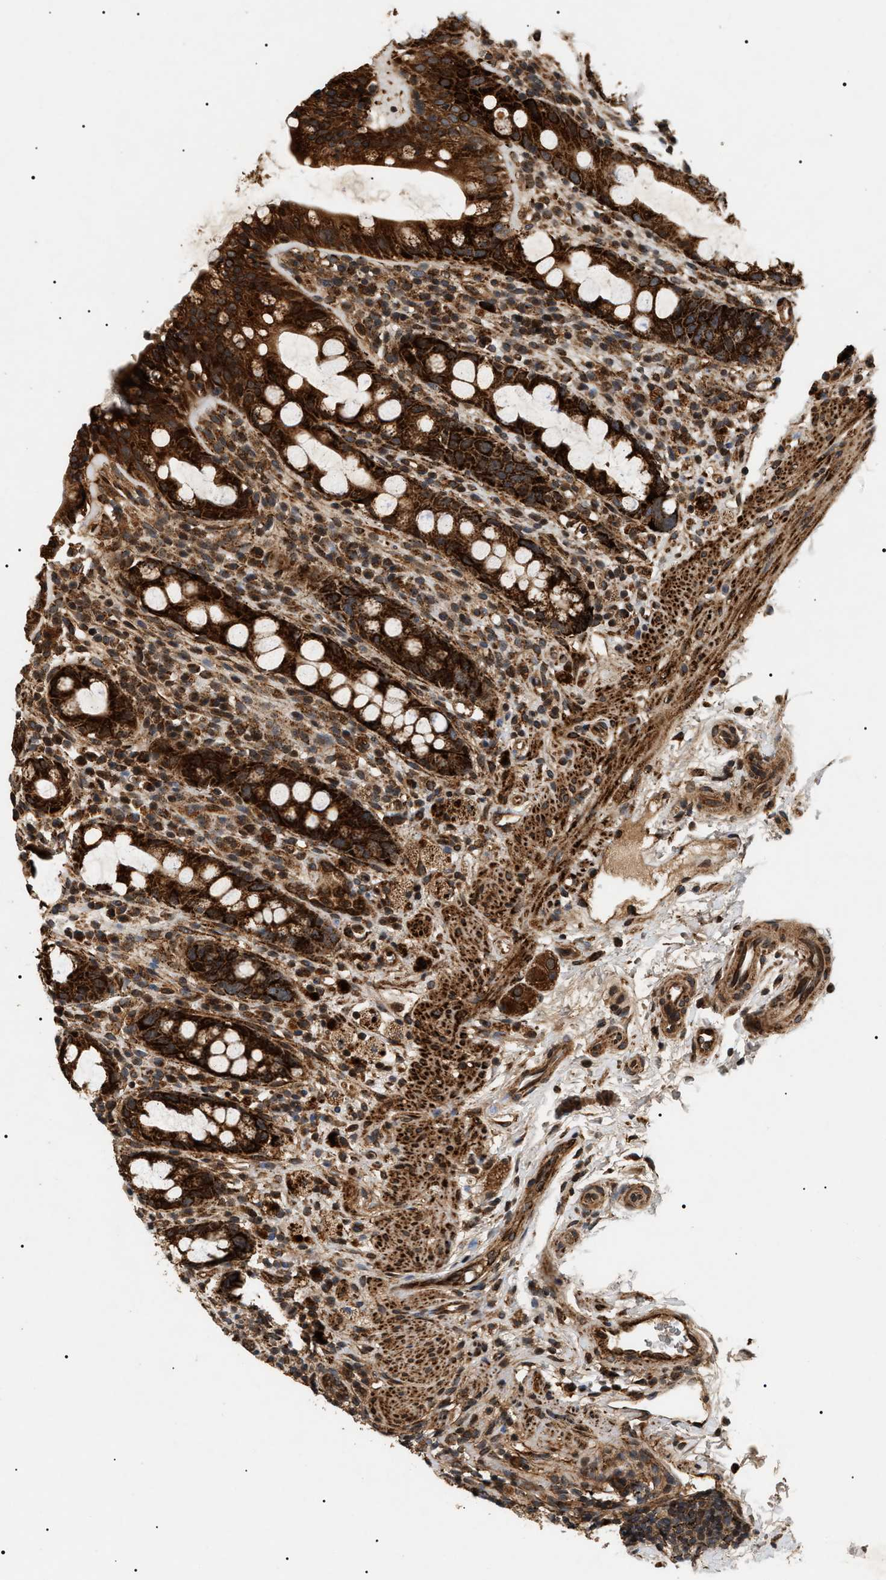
{"staining": {"intensity": "strong", "quantity": ">75%", "location": "cytoplasmic/membranous"}, "tissue": "rectum", "cell_type": "Glandular cells", "image_type": "normal", "snomed": [{"axis": "morphology", "description": "Normal tissue, NOS"}, {"axis": "topography", "description": "Rectum"}], "caption": "The micrograph exhibits staining of benign rectum, revealing strong cytoplasmic/membranous protein positivity (brown color) within glandular cells.", "gene": "ZBTB26", "patient": {"sex": "male", "age": 44}}